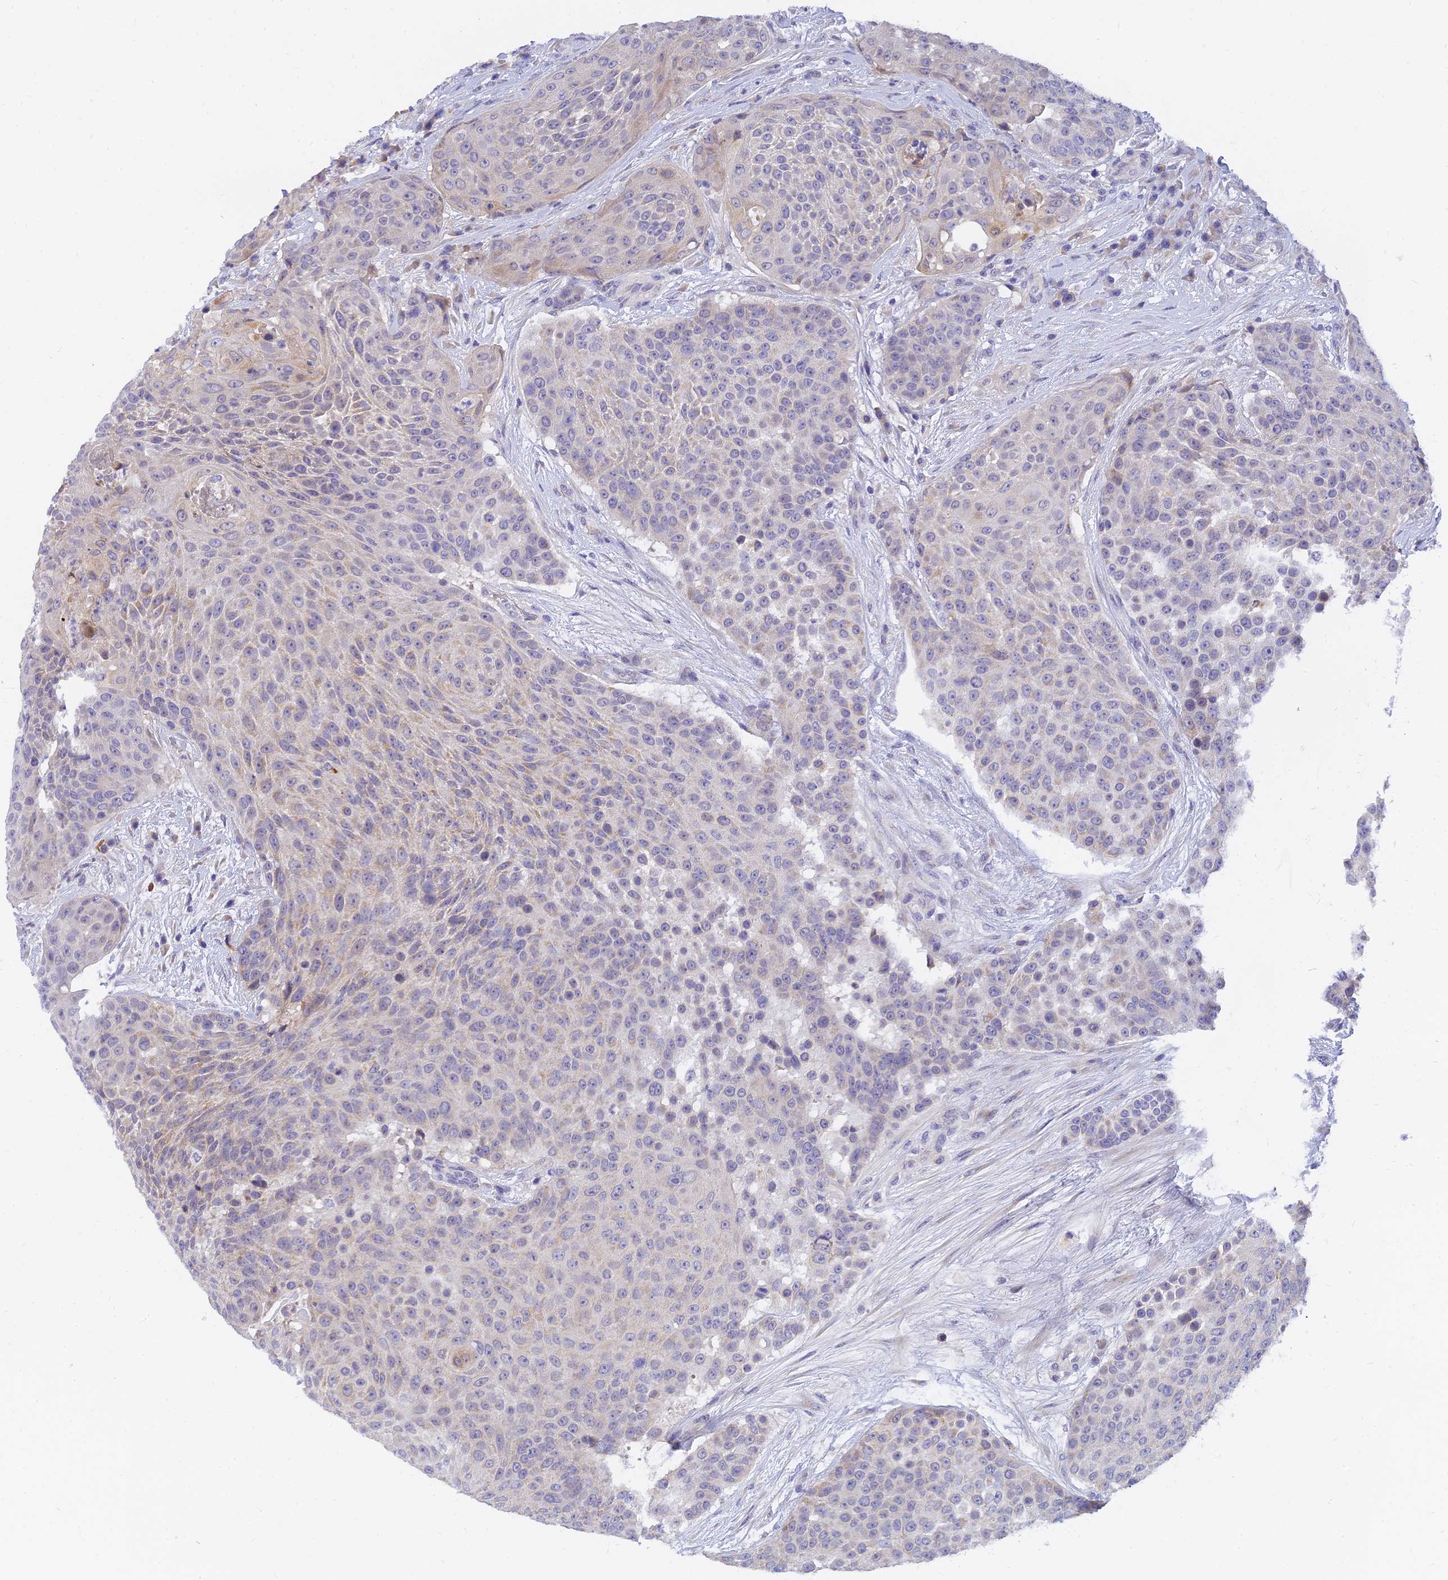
{"staining": {"intensity": "weak", "quantity": "<25%", "location": "cytoplasmic/membranous"}, "tissue": "urothelial cancer", "cell_type": "Tumor cells", "image_type": "cancer", "snomed": [{"axis": "morphology", "description": "Urothelial carcinoma, High grade"}, {"axis": "topography", "description": "Urinary bladder"}], "caption": "A micrograph of urothelial cancer stained for a protein demonstrates no brown staining in tumor cells.", "gene": "ANKS4B", "patient": {"sex": "female", "age": 63}}